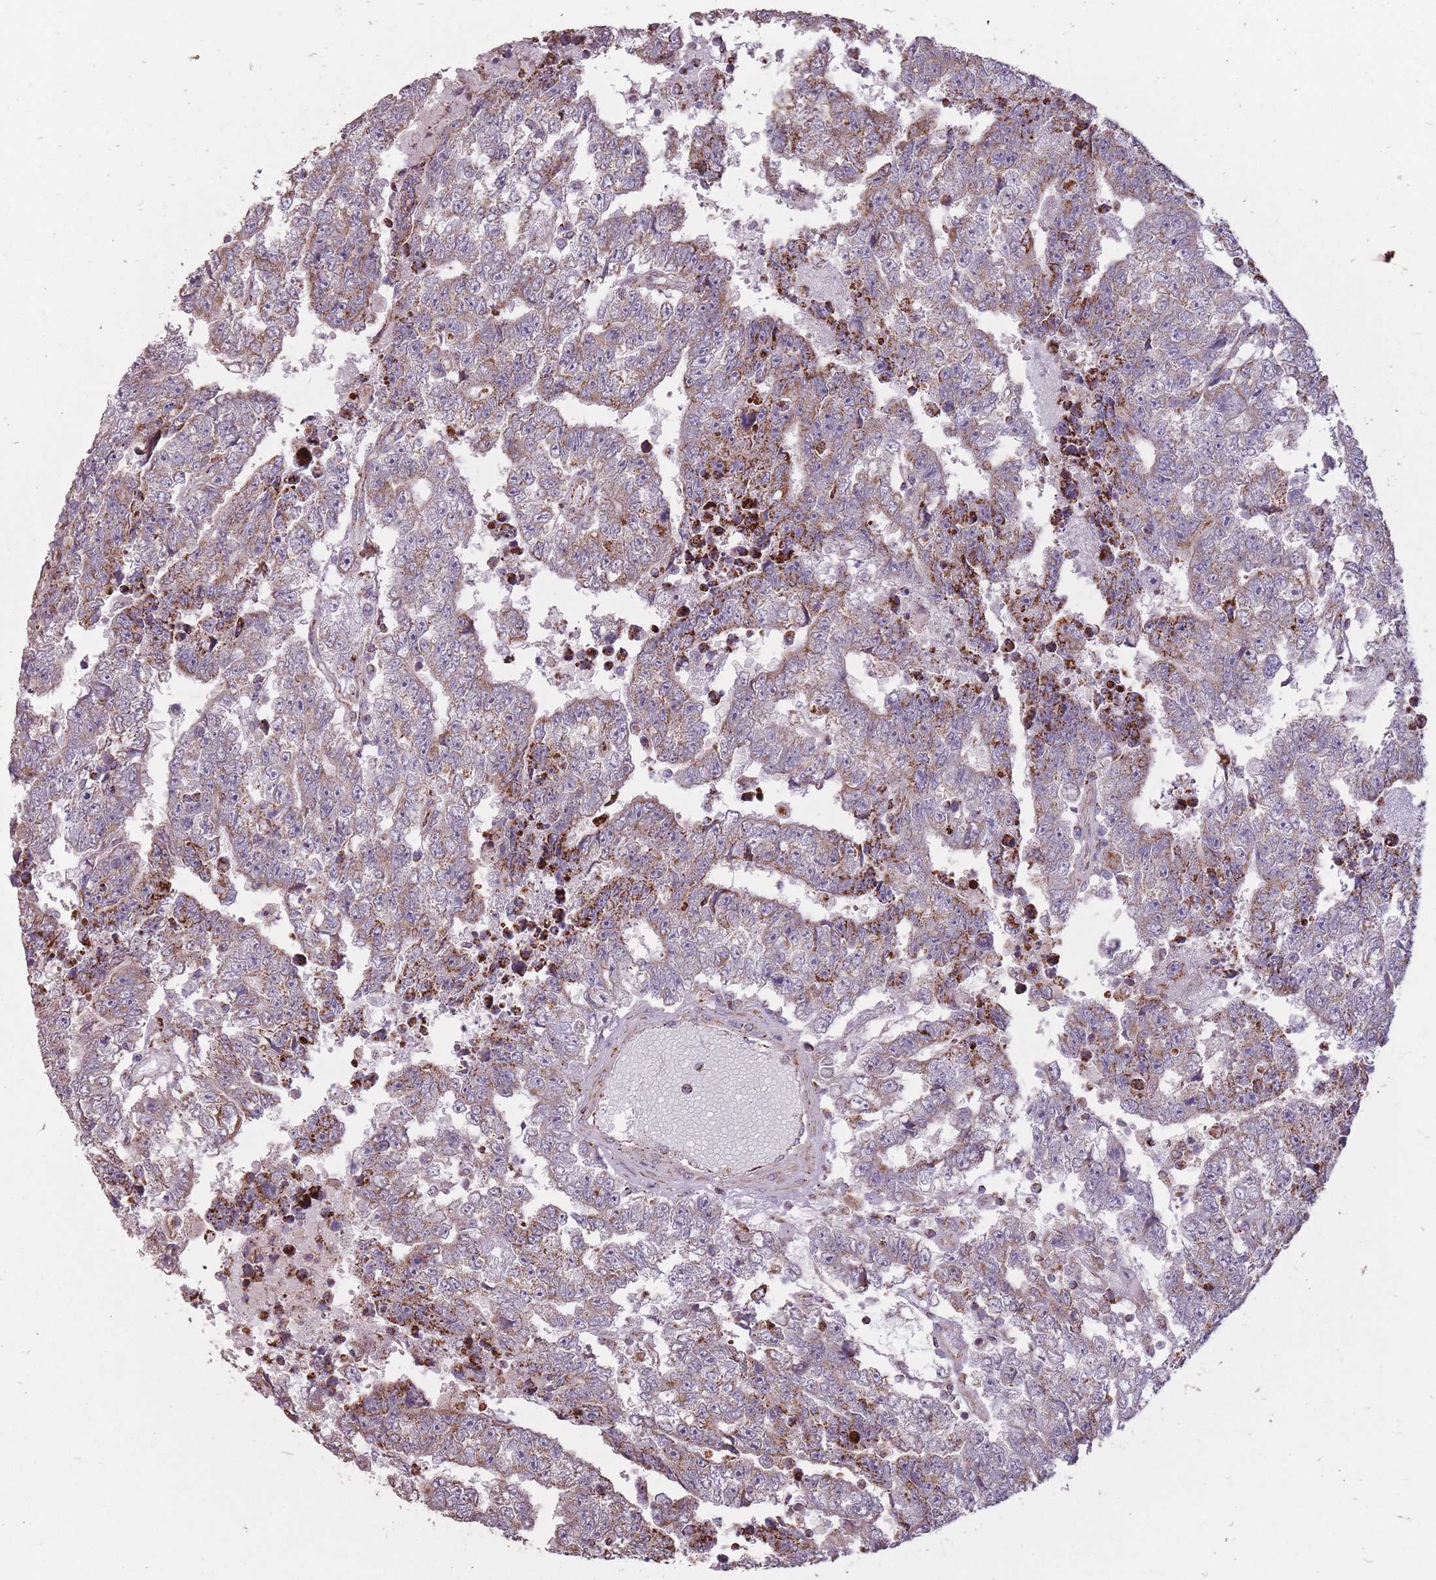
{"staining": {"intensity": "weak", "quantity": "25%-75%", "location": "cytoplasmic/membranous"}, "tissue": "testis cancer", "cell_type": "Tumor cells", "image_type": "cancer", "snomed": [{"axis": "morphology", "description": "Carcinoma, Embryonal, NOS"}, {"axis": "topography", "description": "Testis"}], "caption": "A brown stain highlights weak cytoplasmic/membranous positivity of a protein in human testis cancer (embryonal carcinoma) tumor cells.", "gene": "CNOT8", "patient": {"sex": "male", "age": 25}}